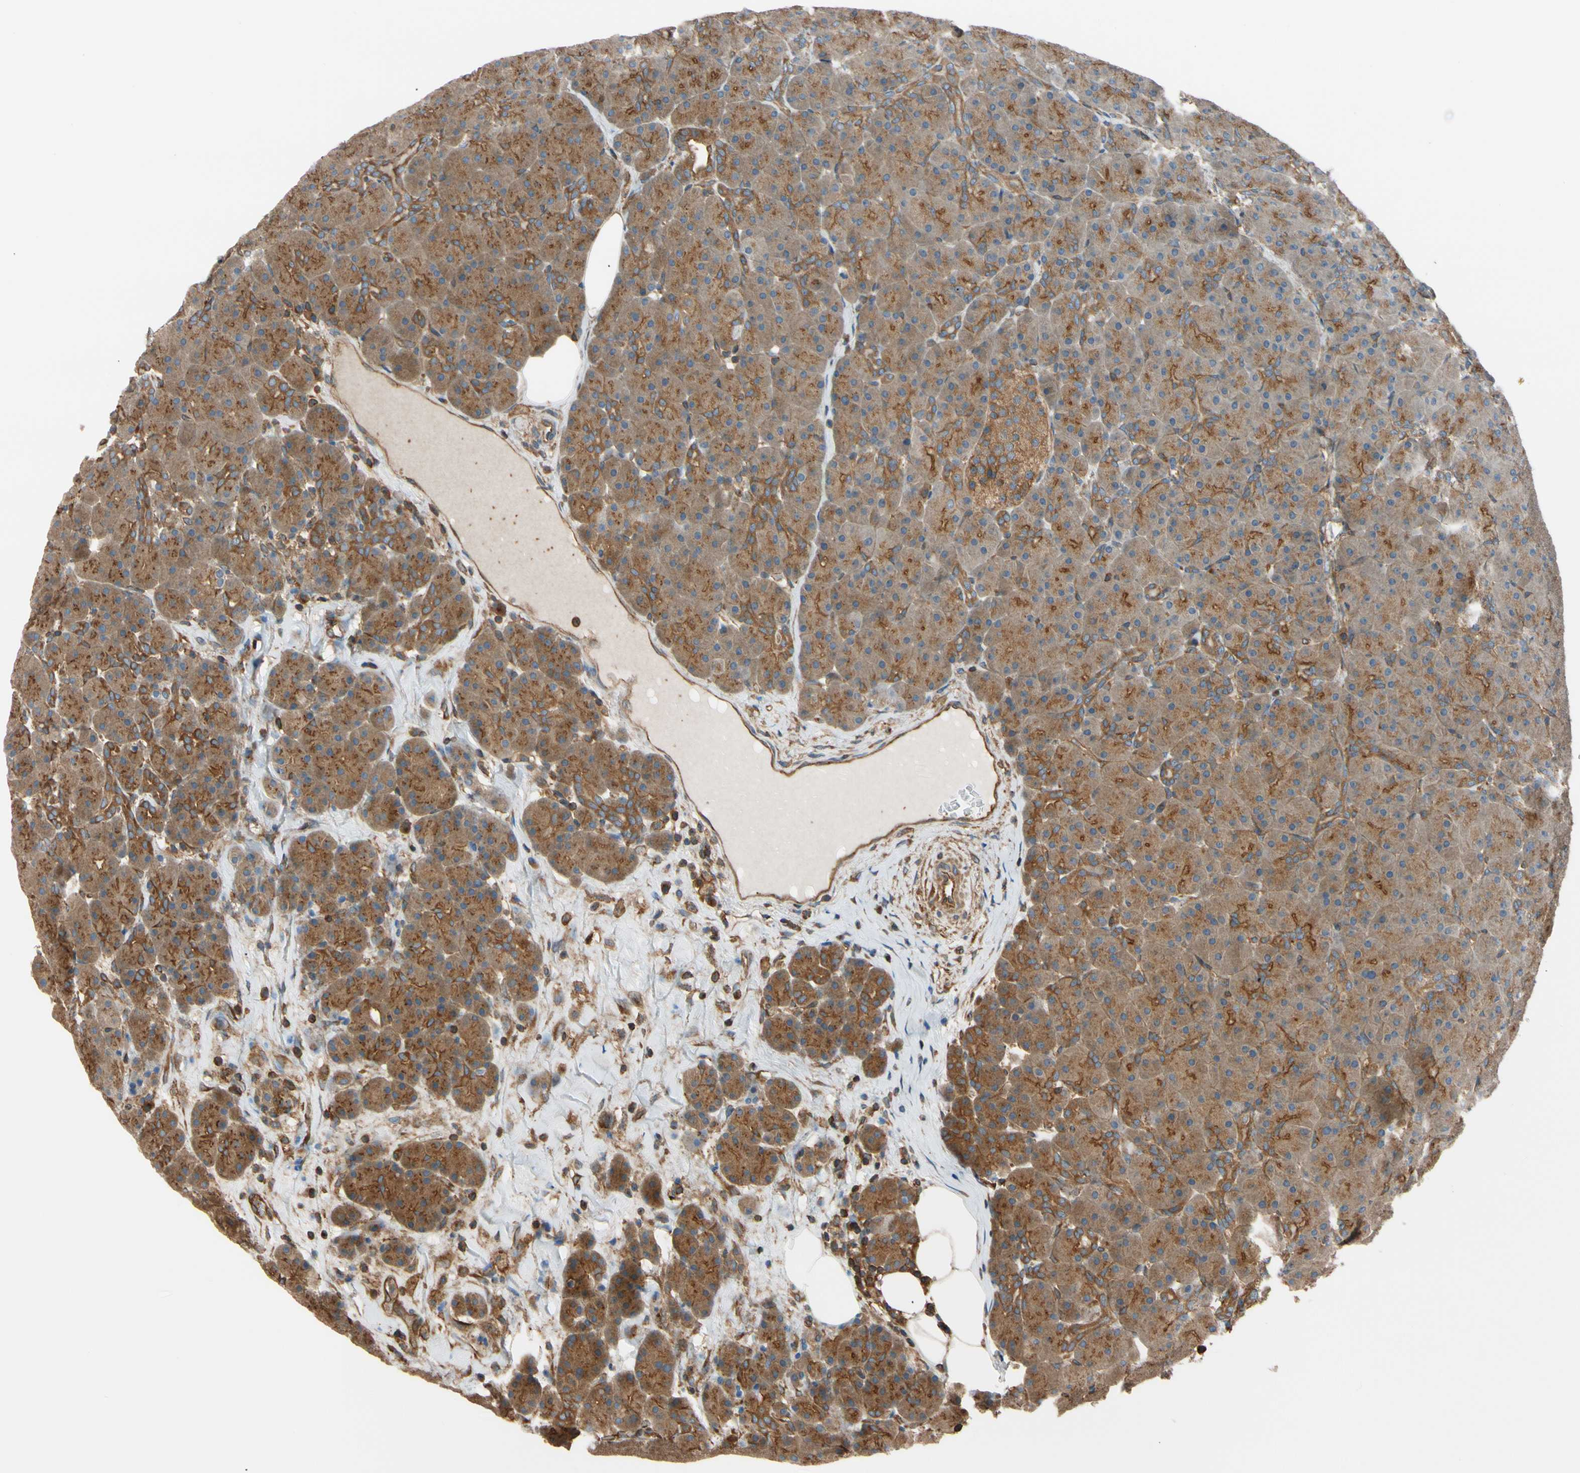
{"staining": {"intensity": "moderate", "quantity": "25%-75%", "location": "cytoplasmic/membranous"}, "tissue": "pancreas", "cell_type": "Exocrine glandular cells", "image_type": "normal", "snomed": [{"axis": "morphology", "description": "Normal tissue, NOS"}, {"axis": "topography", "description": "Pancreas"}], "caption": "Immunohistochemistry histopathology image of normal pancreas: pancreas stained using immunohistochemistry demonstrates medium levels of moderate protein expression localized specifically in the cytoplasmic/membranous of exocrine glandular cells, appearing as a cytoplasmic/membranous brown color.", "gene": "EPS15", "patient": {"sex": "male", "age": 66}}